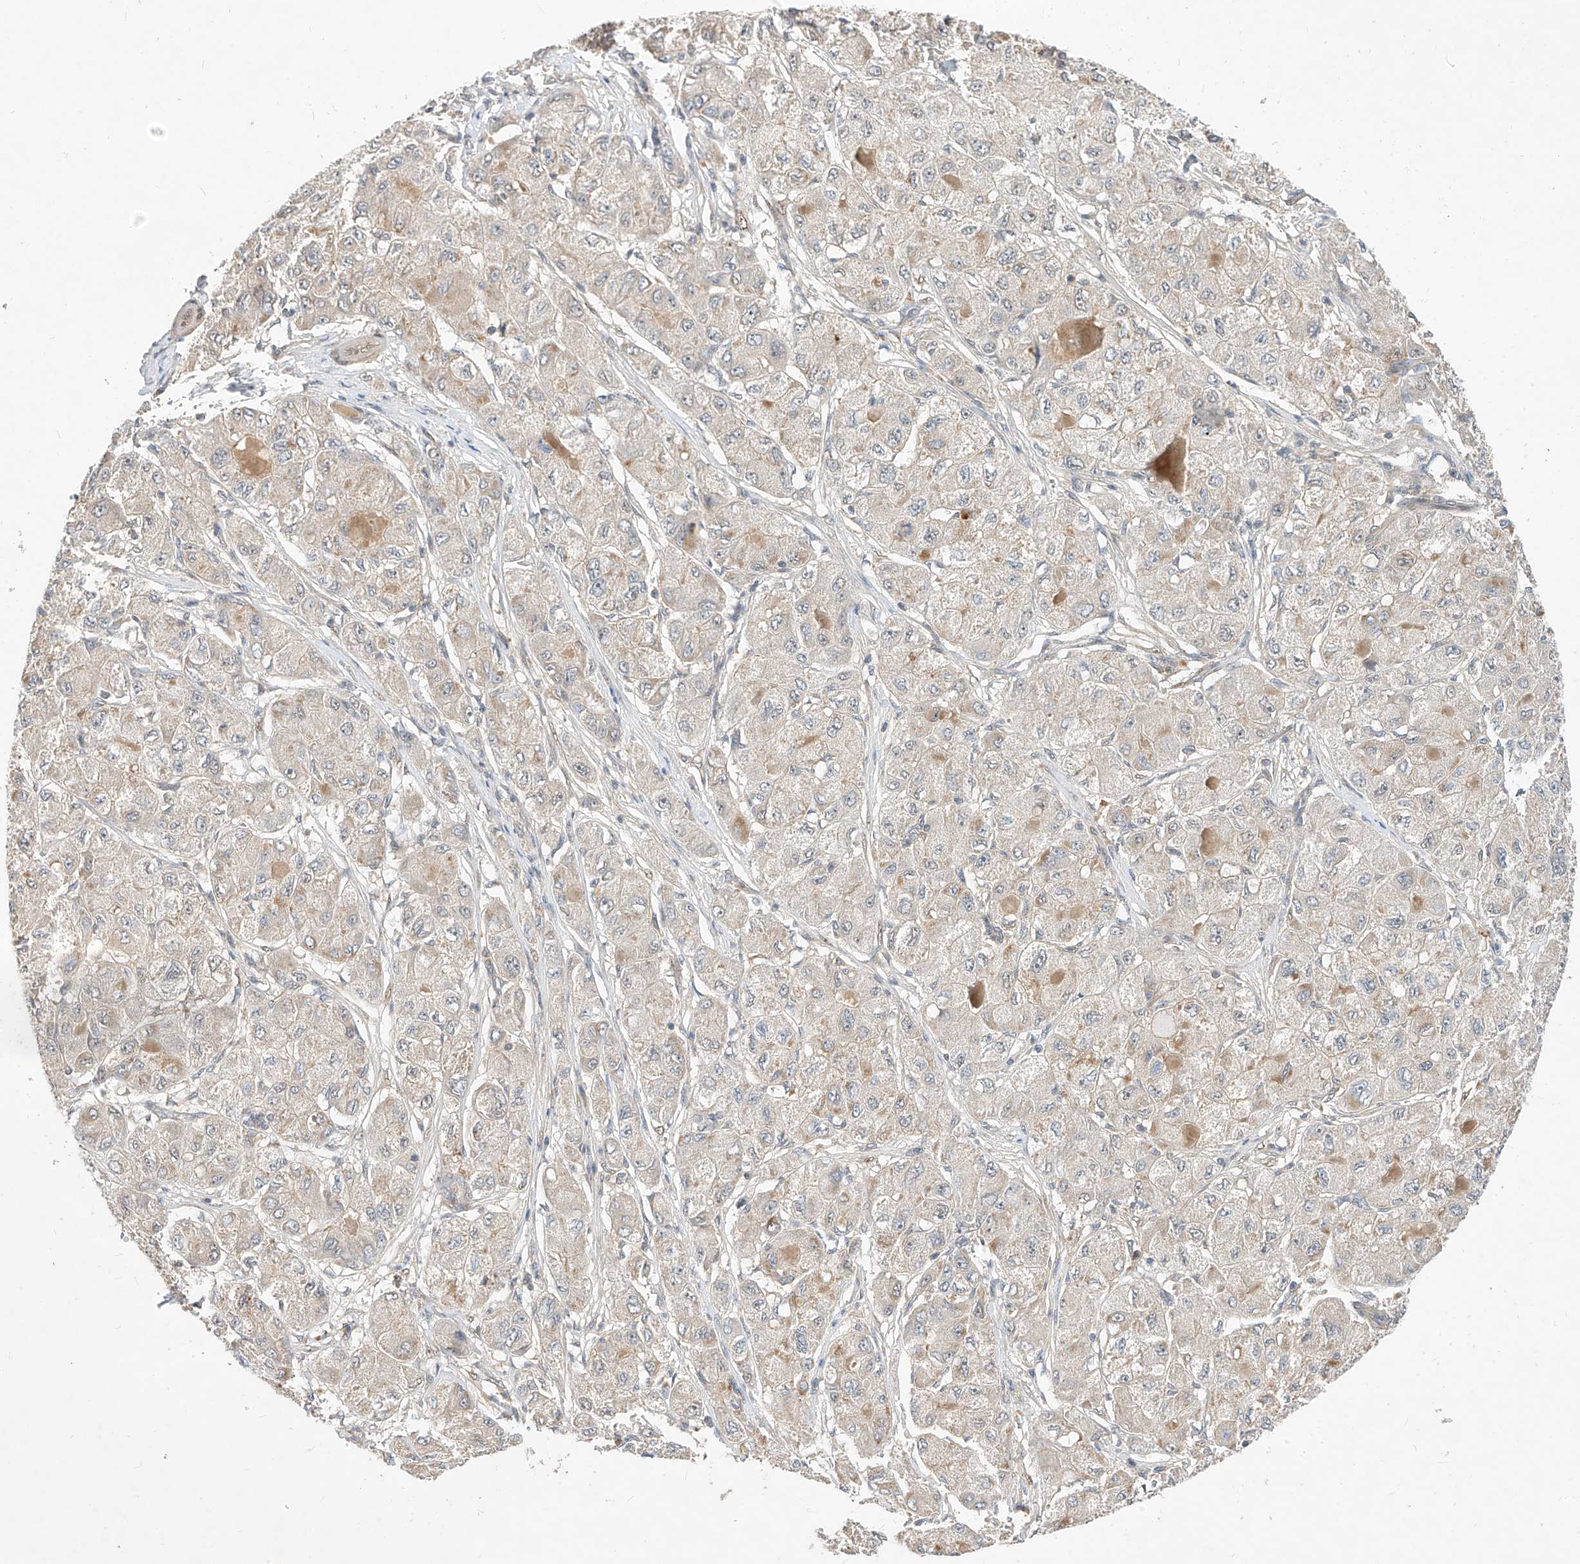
{"staining": {"intensity": "moderate", "quantity": "<25%", "location": "cytoplasmic/membranous"}, "tissue": "liver cancer", "cell_type": "Tumor cells", "image_type": "cancer", "snomed": [{"axis": "morphology", "description": "Carcinoma, Hepatocellular, NOS"}, {"axis": "topography", "description": "Liver"}], "caption": "About <25% of tumor cells in human hepatocellular carcinoma (liver) display moderate cytoplasmic/membranous protein positivity as visualized by brown immunohistochemical staining.", "gene": "MRTFA", "patient": {"sex": "male", "age": 80}}